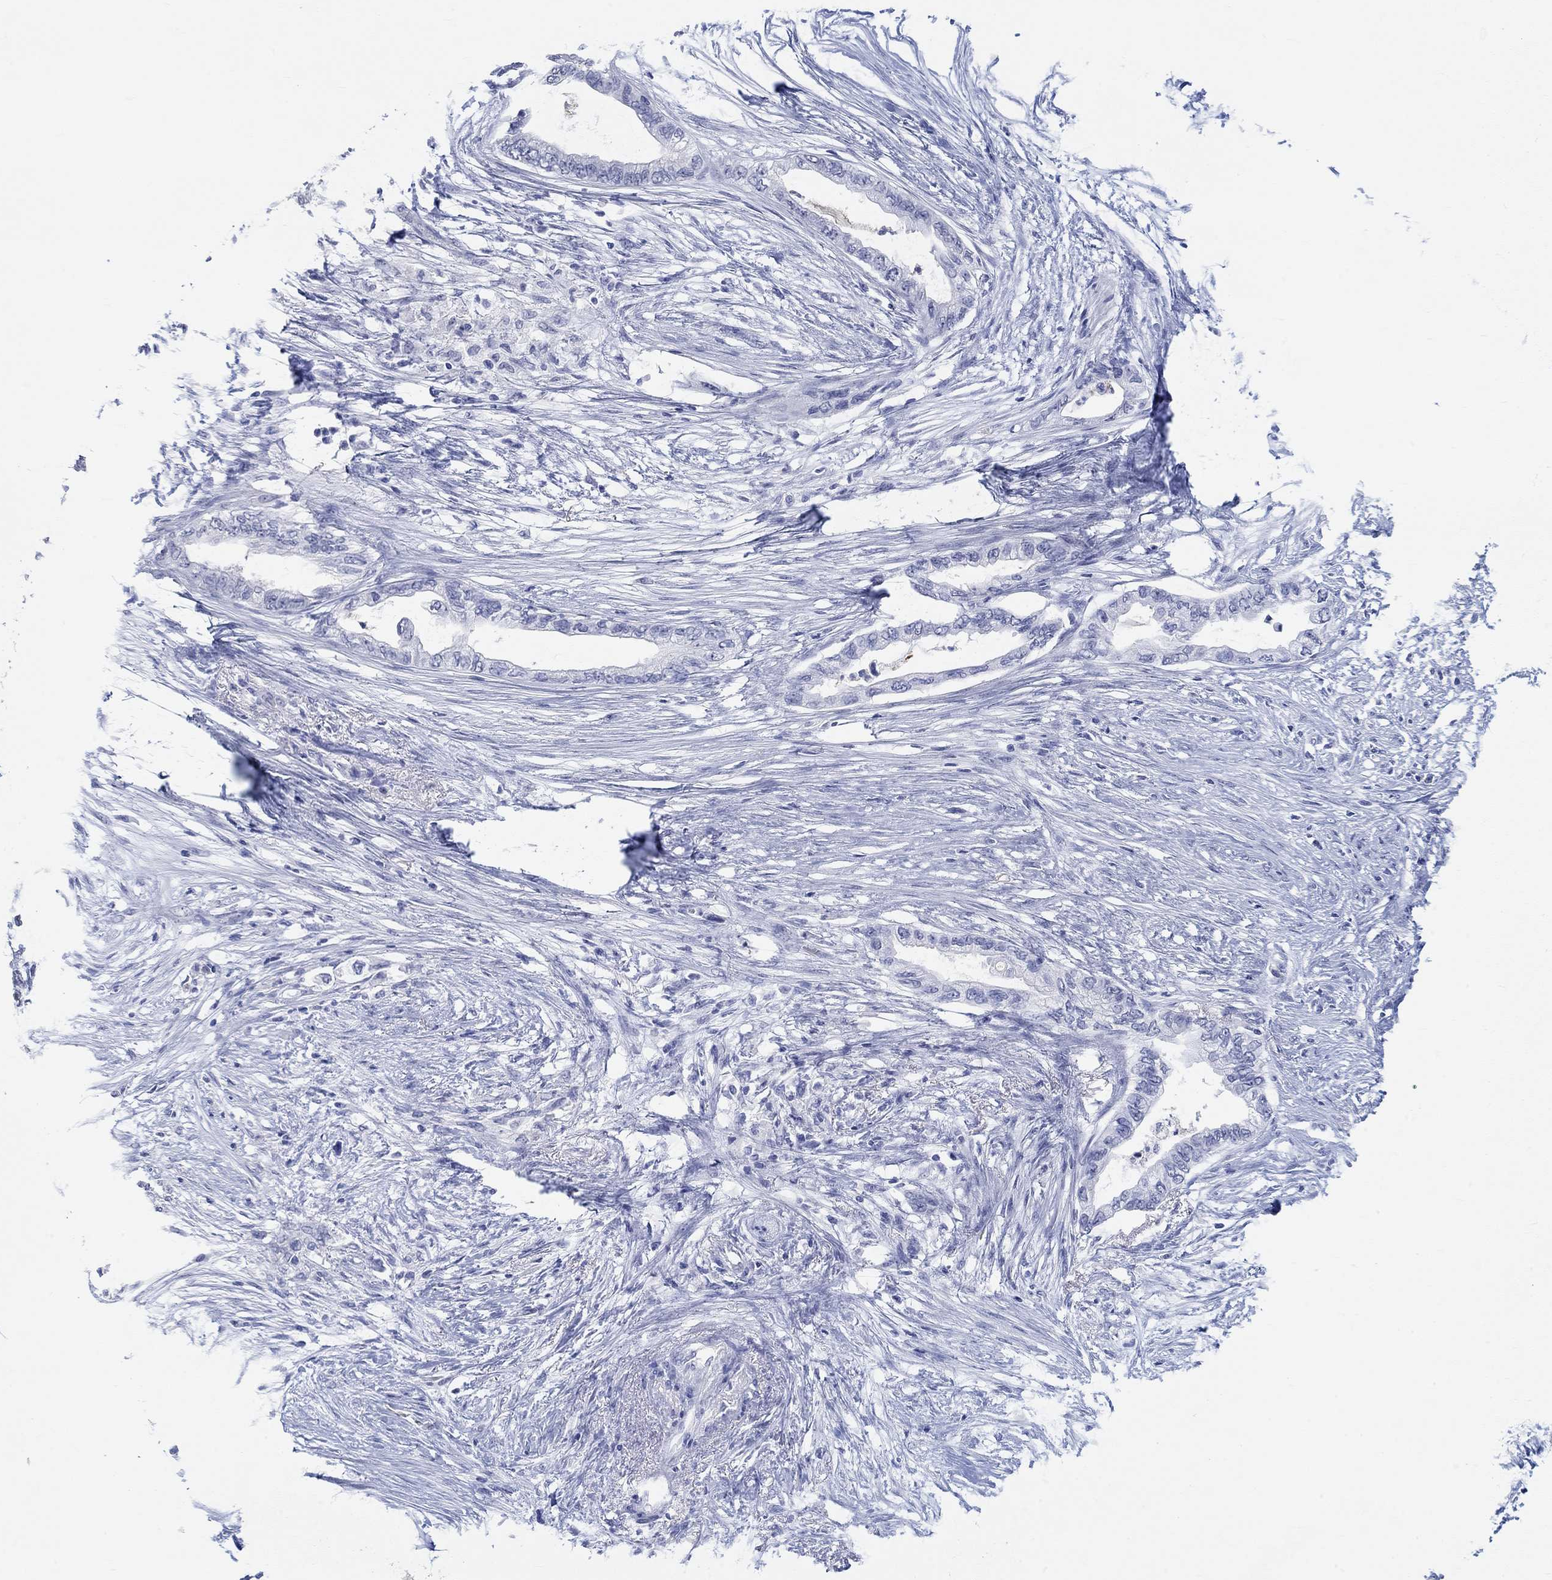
{"staining": {"intensity": "negative", "quantity": "none", "location": "none"}, "tissue": "pancreatic cancer", "cell_type": "Tumor cells", "image_type": "cancer", "snomed": [{"axis": "morphology", "description": "Normal tissue, NOS"}, {"axis": "morphology", "description": "Adenocarcinoma, NOS"}, {"axis": "topography", "description": "Pancreas"}, {"axis": "topography", "description": "Duodenum"}], "caption": "A high-resolution micrograph shows immunohistochemistry staining of adenocarcinoma (pancreatic), which shows no significant expression in tumor cells.", "gene": "GRIA3", "patient": {"sex": "female", "age": 60}}